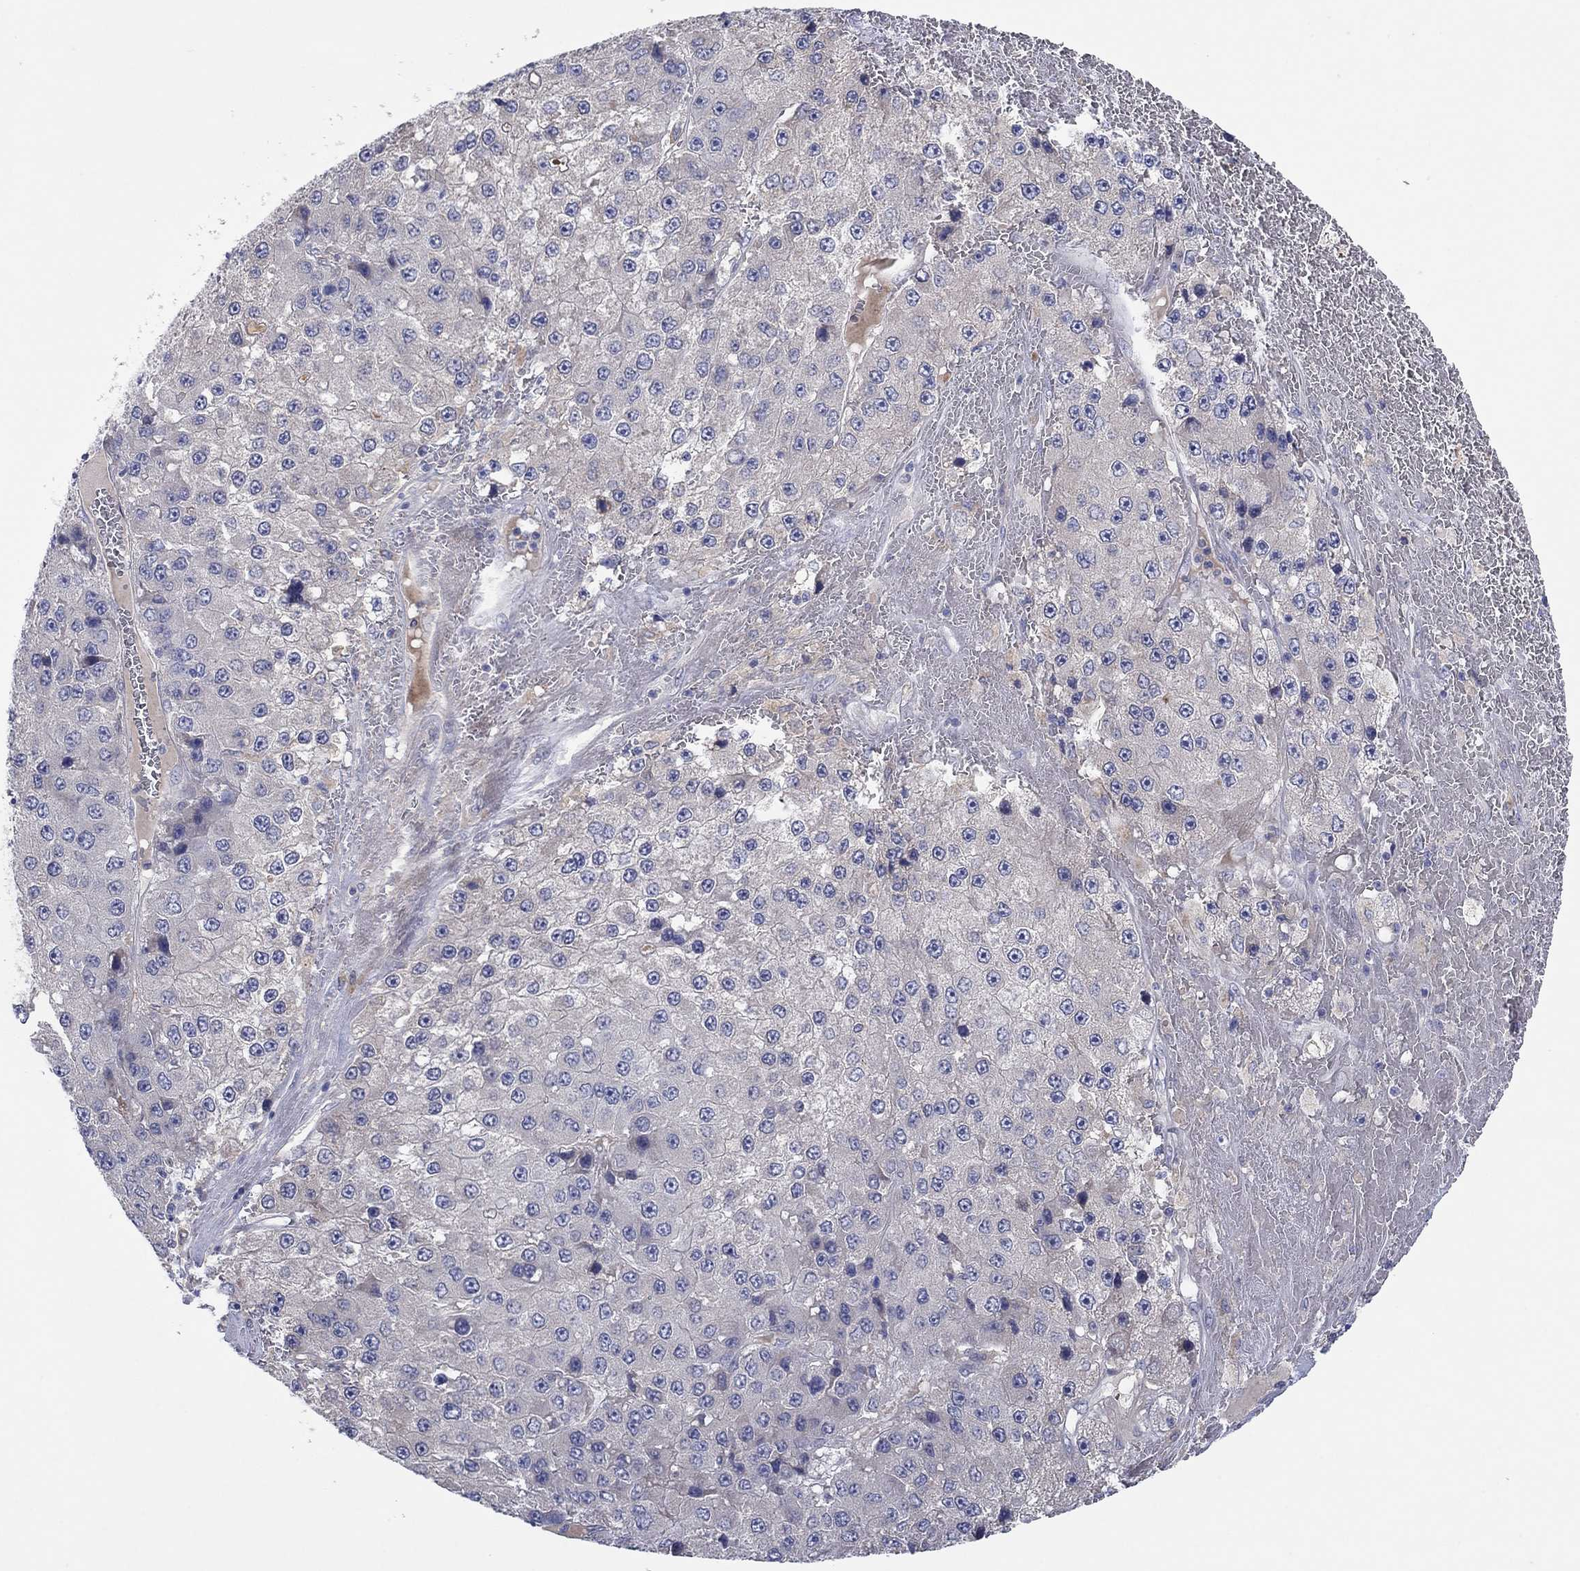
{"staining": {"intensity": "negative", "quantity": "none", "location": "none"}, "tissue": "liver cancer", "cell_type": "Tumor cells", "image_type": "cancer", "snomed": [{"axis": "morphology", "description": "Carcinoma, Hepatocellular, NOS"}, {"axis": "topography", "description": "Liver"}], "caption": "IHC micrograph of neoplastic tissue: human liver cancer stained with DAB (3,3'-diaminobenzidine) reveals no significant protein expression in tumor cells.", "gene": "PLCL2", "patient": {"sex": "female", "age": 73}}